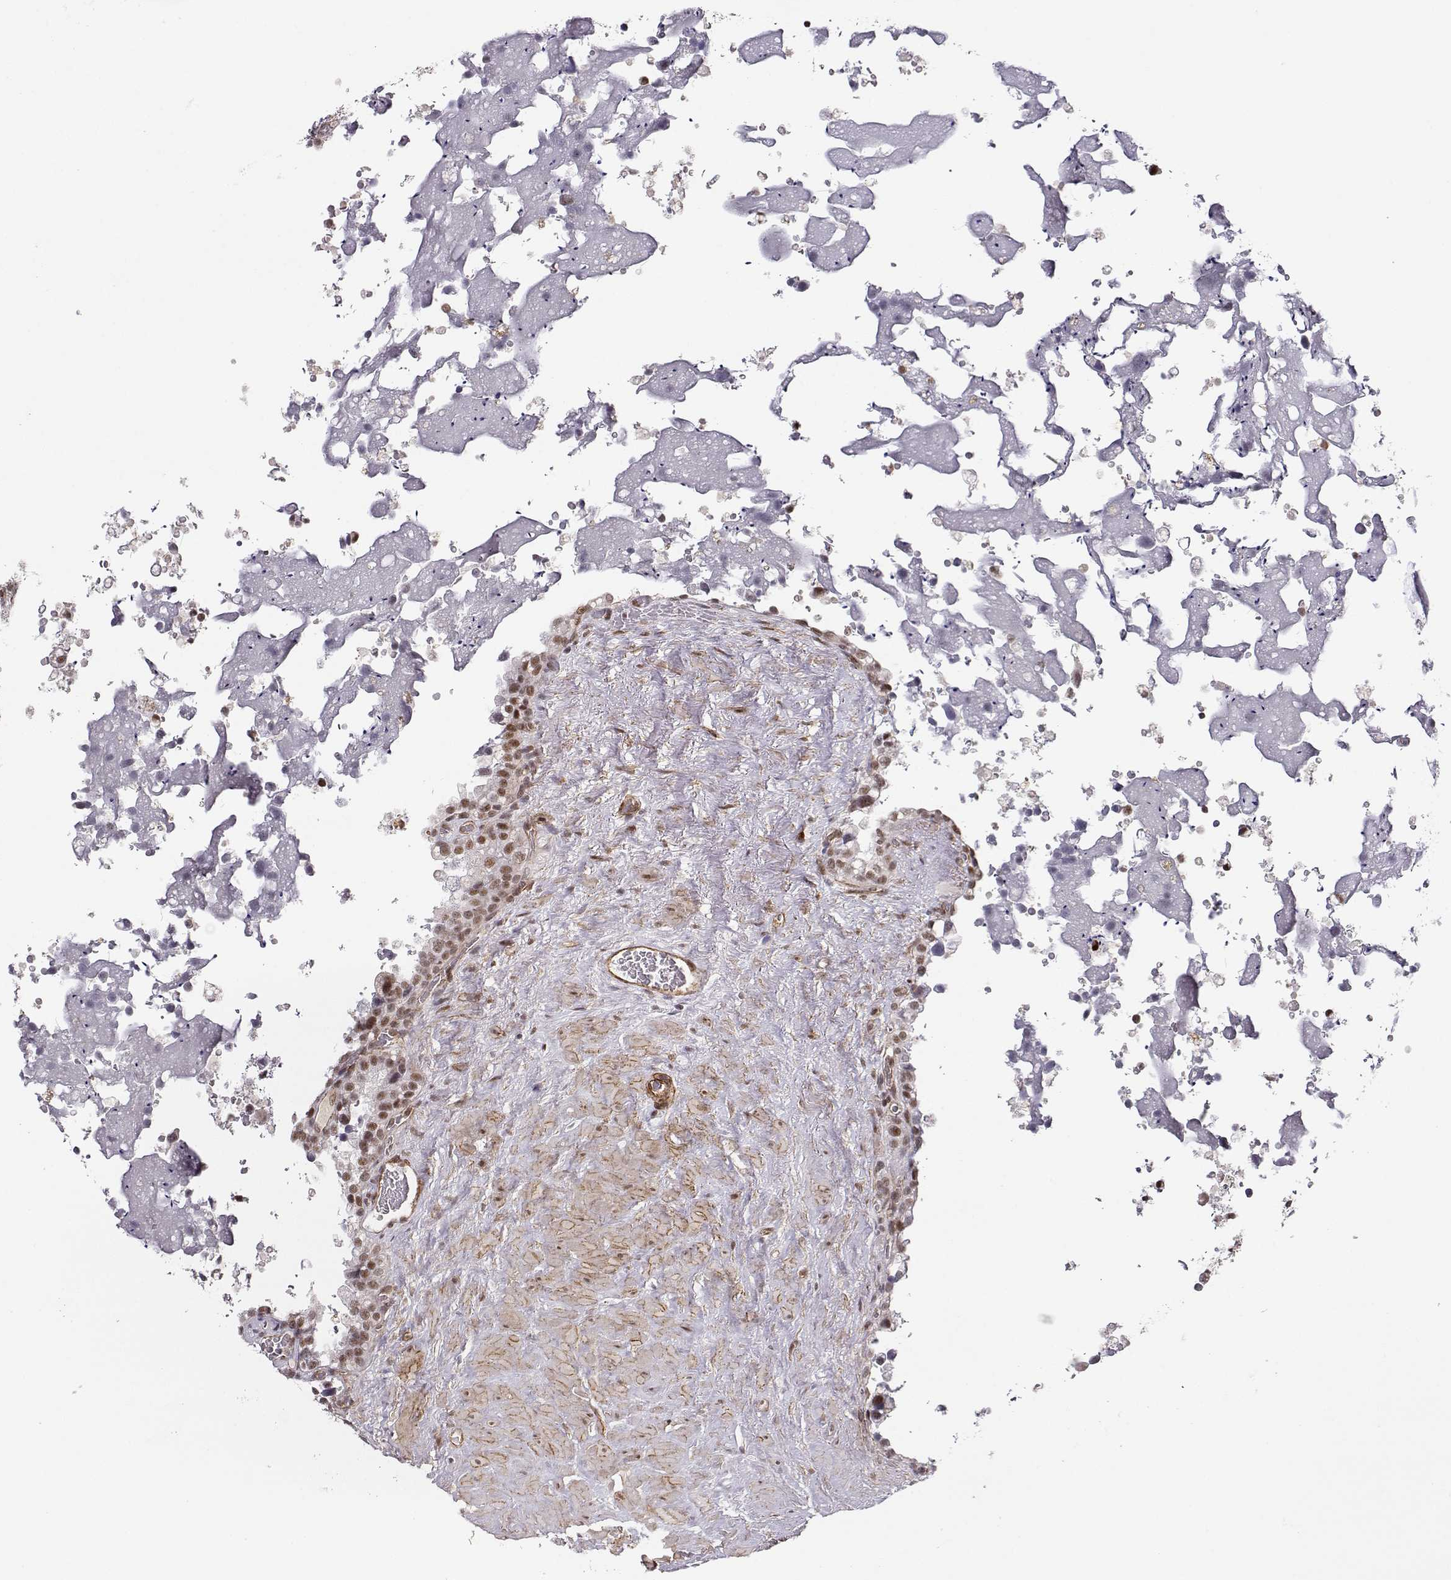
{"staining": {"intensity": "moderate", "quantity": "<25%", "location": "nuclear"}, "tissue": "seminal vesicle", "cell_type": "Glandular cells", "image_type": "normal", "snomed": [{"axis": "morphology", "description": "Normal tissue, NOS"}, {"axis": "topography", "description": "Seminal veicle"}], "caption": "Immunohistochemistry photomicrograph of unremarkable human seminal vesicle stained for a protein (brown), which exhibits low levels of moderate nuclear positivity in about <25% of glandular cells.", "gene": "CIR1", "patient": {"sex": "male", "age": 71}}